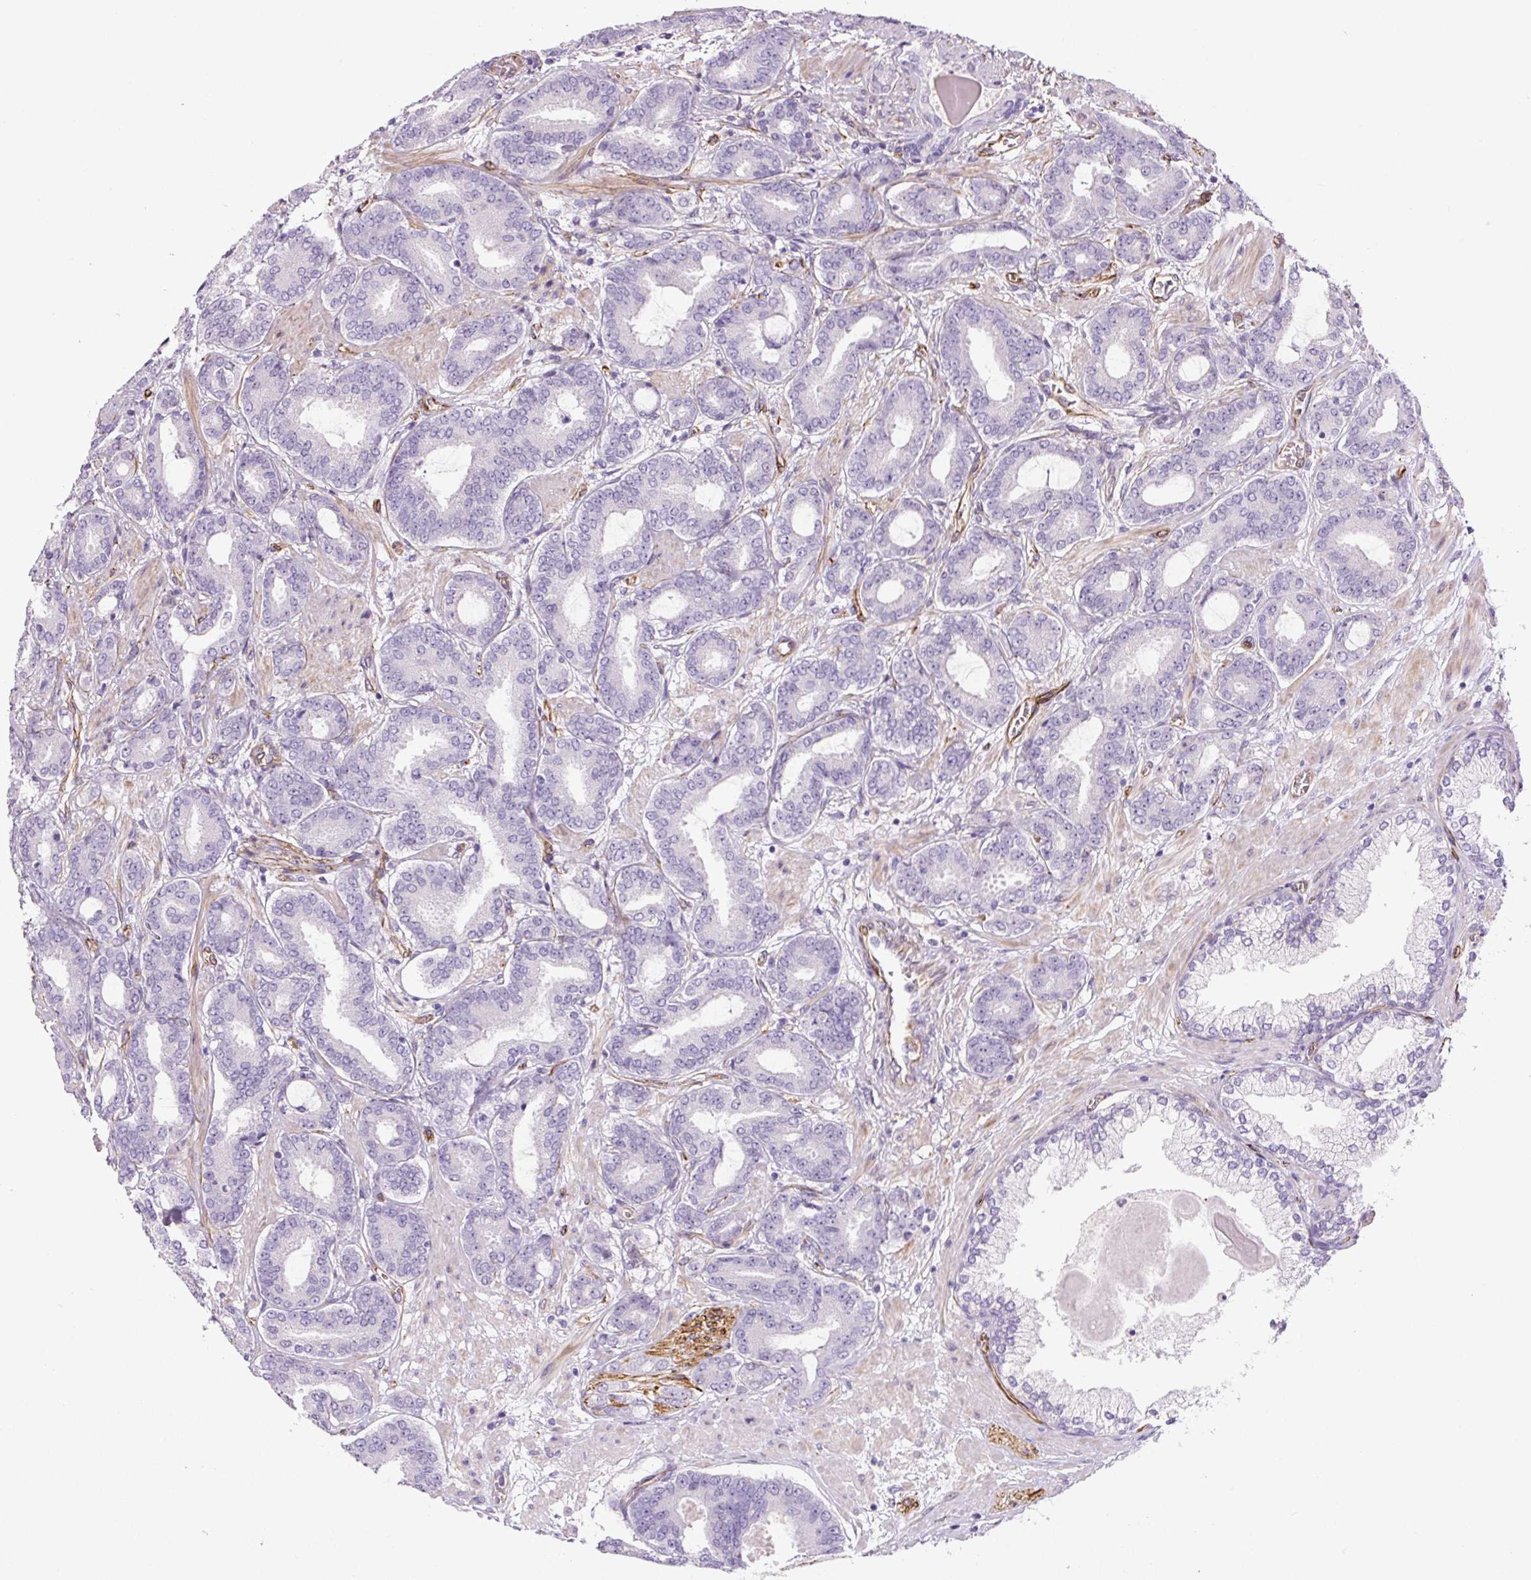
{"staining": {"intensity": "negative", "quantity": "none", "location": "none"}, "tissue": "prostate cancer", "cell_type": "Tumor cells", "image_type": "cancer", "snomed": [{"axis": "morphology", "description": "Adenocarcinoma, Low grade"}, {"axis": "topography", "description": "Prostate and seminal vesicle, NOS"}], "caption": "IHC micrograph of prostate cancer stained for a protein (brown), which exhibits no staining in tumor cells. (Brightfield microscopy of DAB immunohistochemistry (IHC) at high magnification).", "gene": "NES", "patient": {"sex": "male", "age": 61}}